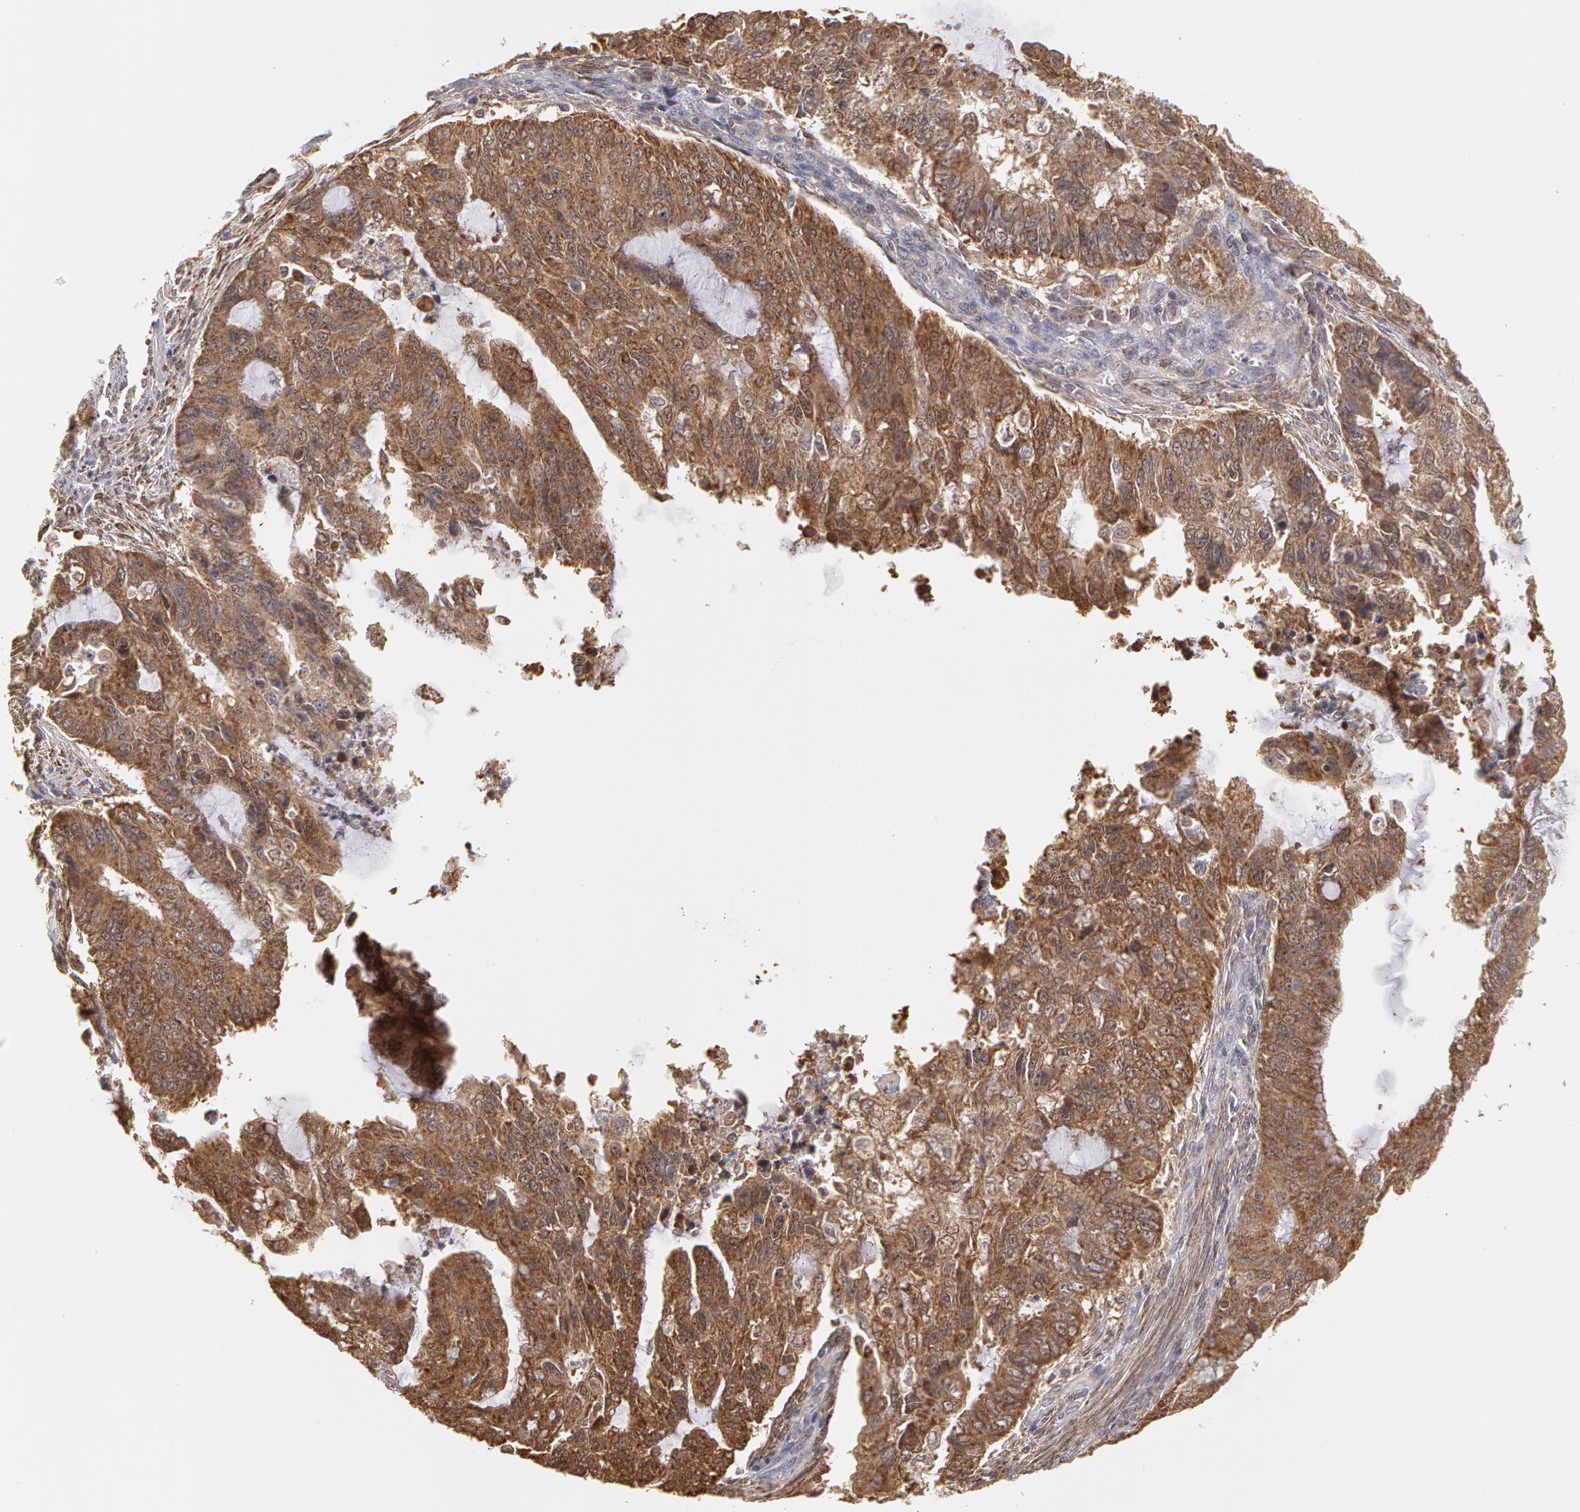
{"staining": {"intensity": "moderate", "quantity": ">75%", "location": "cytoplasmic/membranous"}, "tissue": "endometrial cancer", "cell_type": "Tumor cells", "image_type": "cancer", "snomed": [{"axis": "morphology", "description": "Adenocarcinoma, NOS"}, {"axis": "topography", "description": "Endometrium"}], "caption": "The photomicrograph exhibits immunohistochemical staining of adenocarcinoma (endometrial). There is moderate cytoplasmic/membranous positivity is seen in approximately >75% of tumor cells. The staining was performed using DAB to visualize the protein expression in brown, while the nuclei were stained in blue with hematoxylin (Magnification: 20x).", "gene": "MPST", "patient": {"sex": "female", "age": 75}}